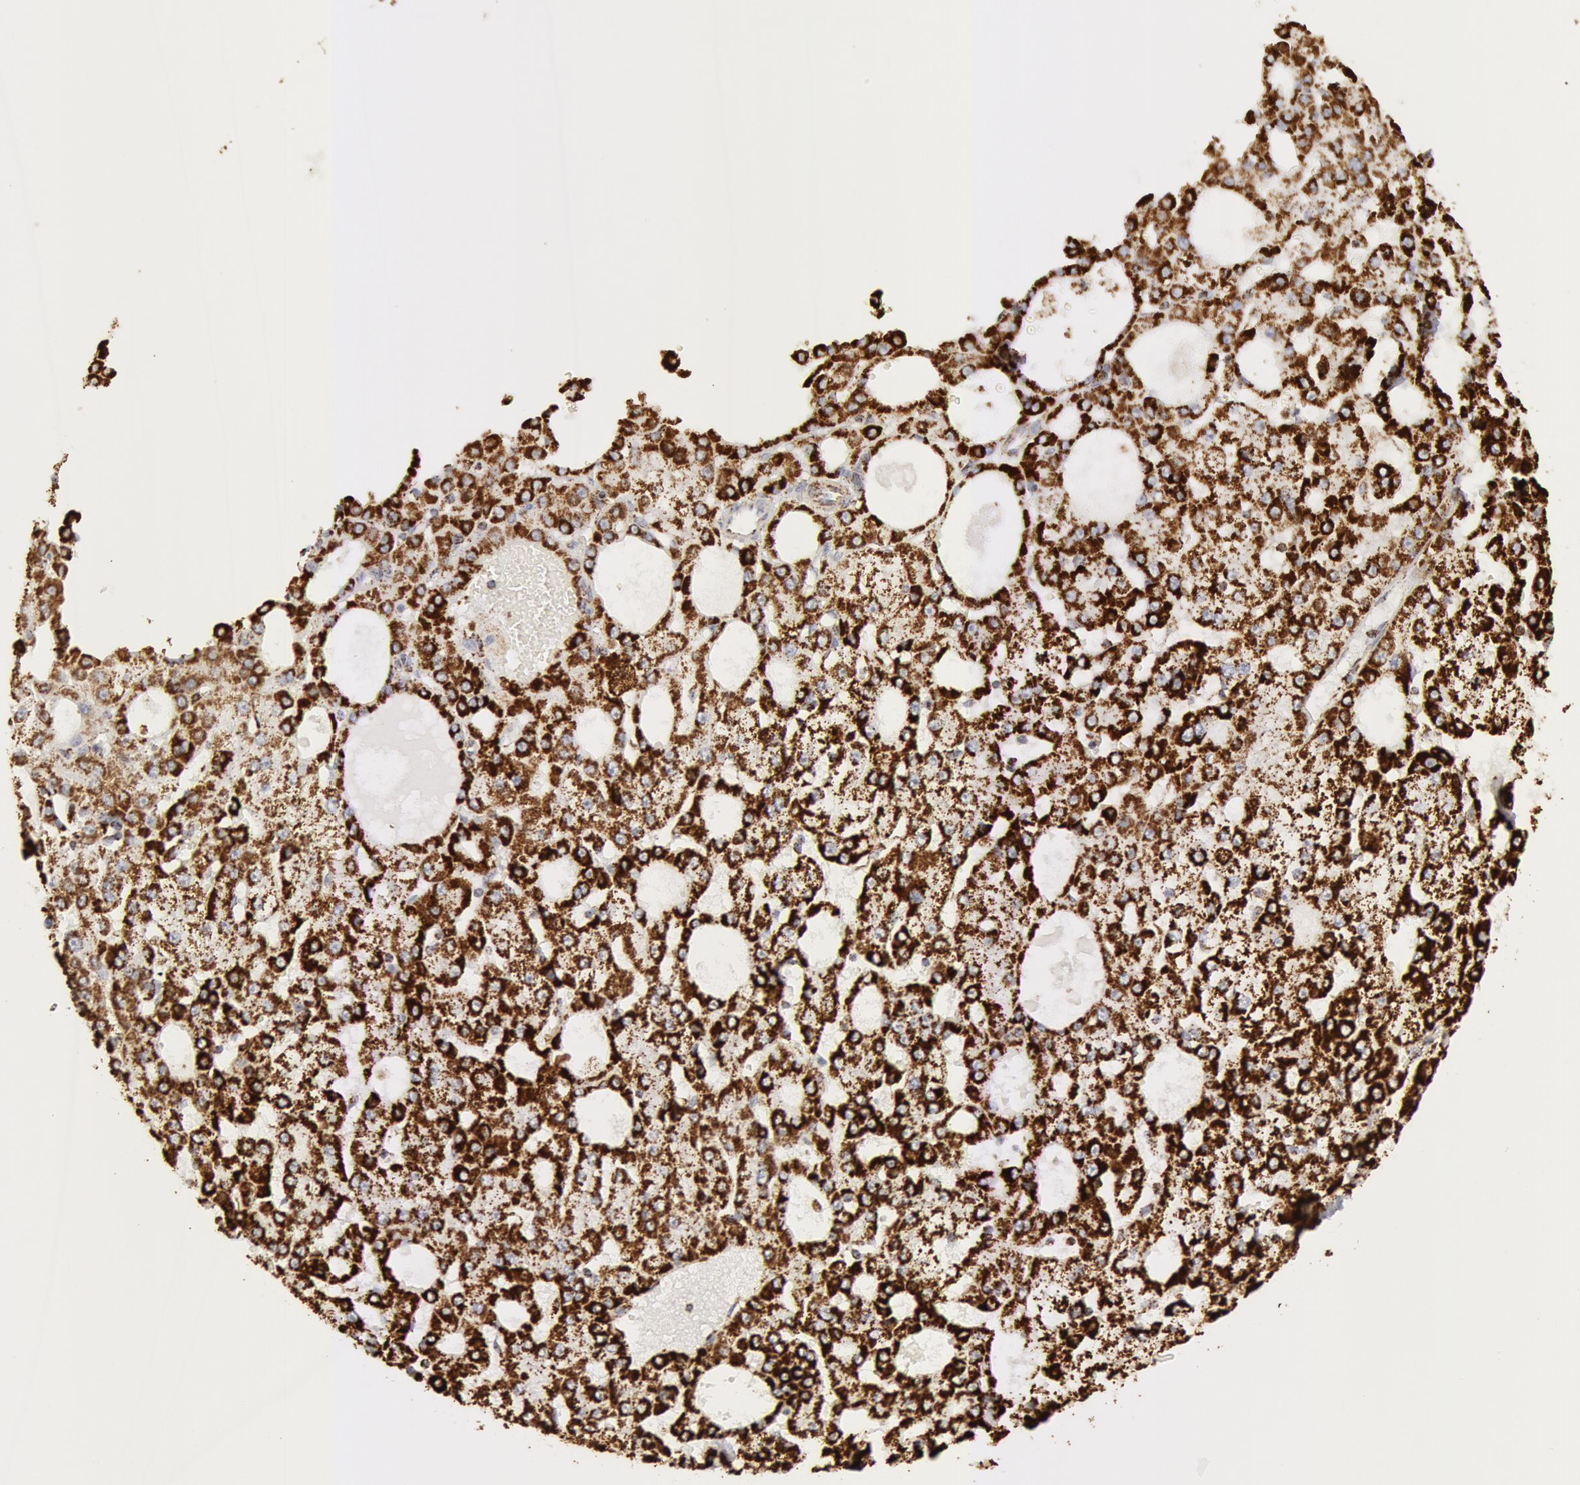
{"staining": {"intensity": "strong", "quantity": ">75%", "location": "cytoplasmic/membranous"}, "tissue": "liver cancer", "cell_type": "Tumor cells", "image_type": "cancer", "snomed": [{"axis": "morphology", "description": "Carcinoma, Hepatocellular, NOS"}, {"axis": "topography", "description": "Liver"}], "caption": "Immunohistochemical staining of hepatocellular carcinoma (liver) shows high levels of strong cytoplasmic/membranous protein expression in approximately >75% of tumor cells.", "gene": "ATP5F1B", "patient": {"sex": "male", "age": 47}}